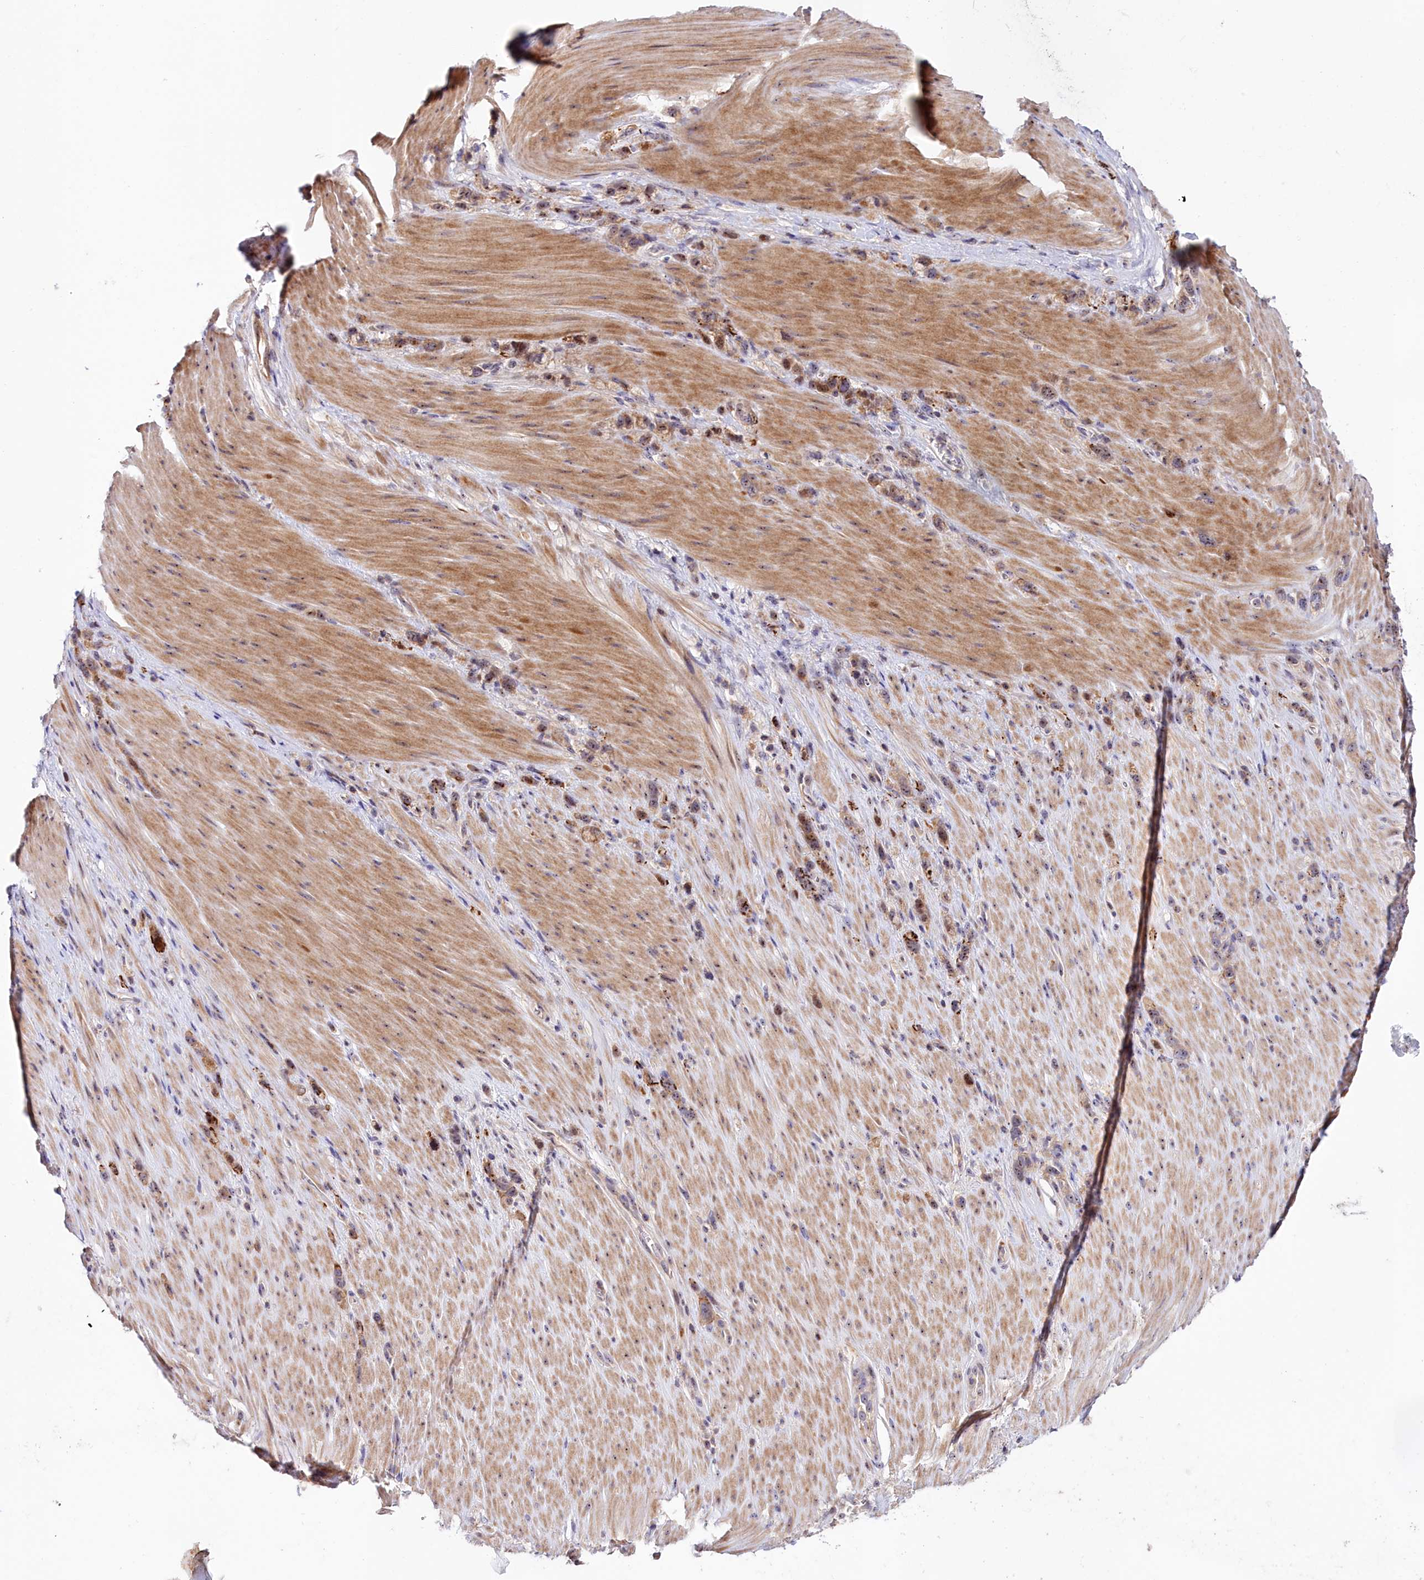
{"staining": {"intensity": "moderate", "quantity": ">75%", "location": "cytoplasmic/membranous,nuclear"}, "tissue": "stomach cancer", "cell_type": "Tumor cells", "image_type": "cancer", "snomed": [{"axis": "morphology", "description": "Adenocarcinoma, NOS"}, {"axis": "topography", "description": "Stomach"}], "caption": "Moderate cytoplasmic/membranous and nuclear staining is appreciated in about >75% of tumor cells in stomach cancer (adenocarcinoma).", "gene": "NEURL4", "patient": {"sex": "female", "age": 65}}